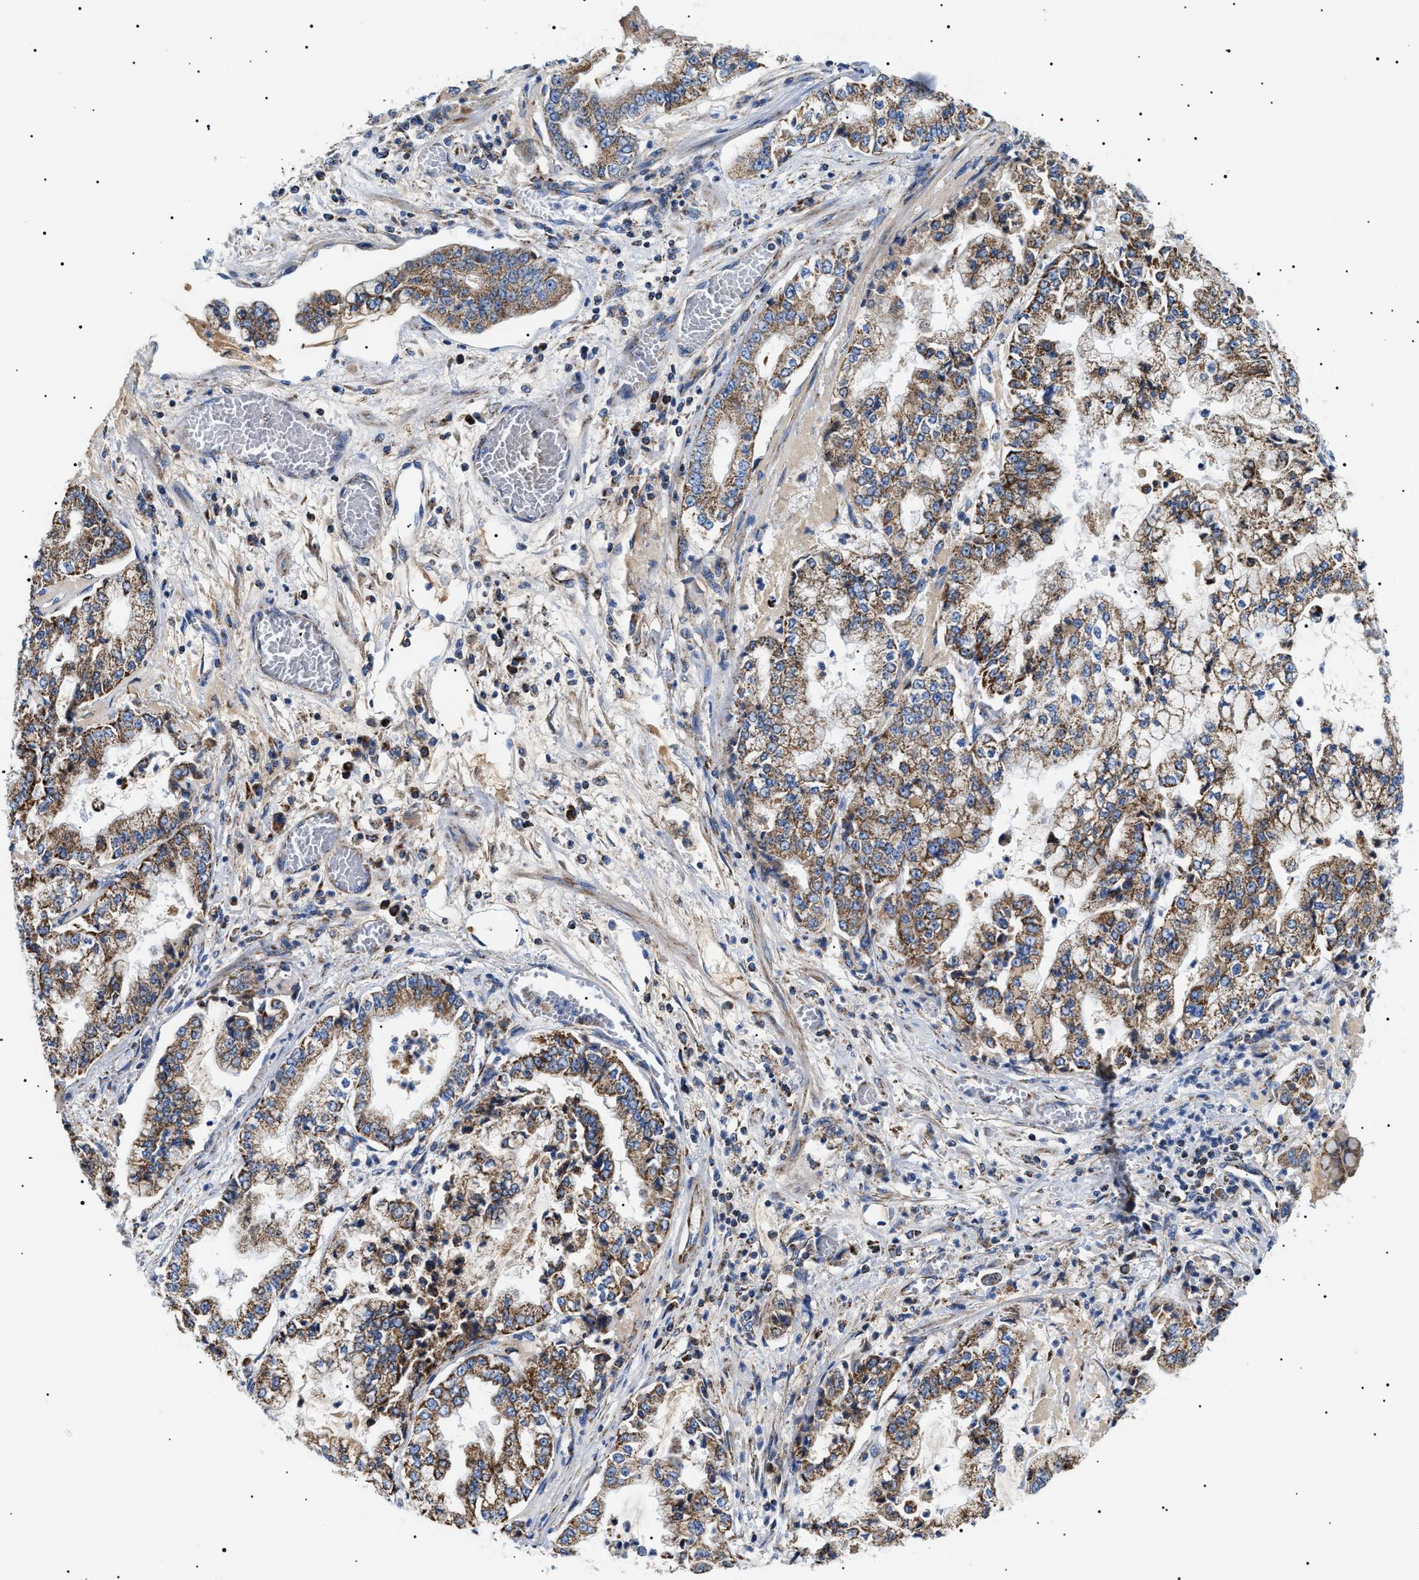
{"staining": {"intensity": "moderate", "quantity": ">75%", "location": "cytoplasmic/membranous"}, "tissue": "stomach cancer", "cell_type": "Tumor cells", "image_type": "cancer", "snomed": [{"axis": "morphology", "description": "Adenocarcinoma, NOS"}, {"axis": "topography", "description": "Stomach"}], "caption": "A brown stain highlights moderate cytoplasmic/membranous expression of a protein in adenocarcinoma (stomach) tumor cells.", "gene": "OXSM", "patient": {"sex": "male", "age": 76}}